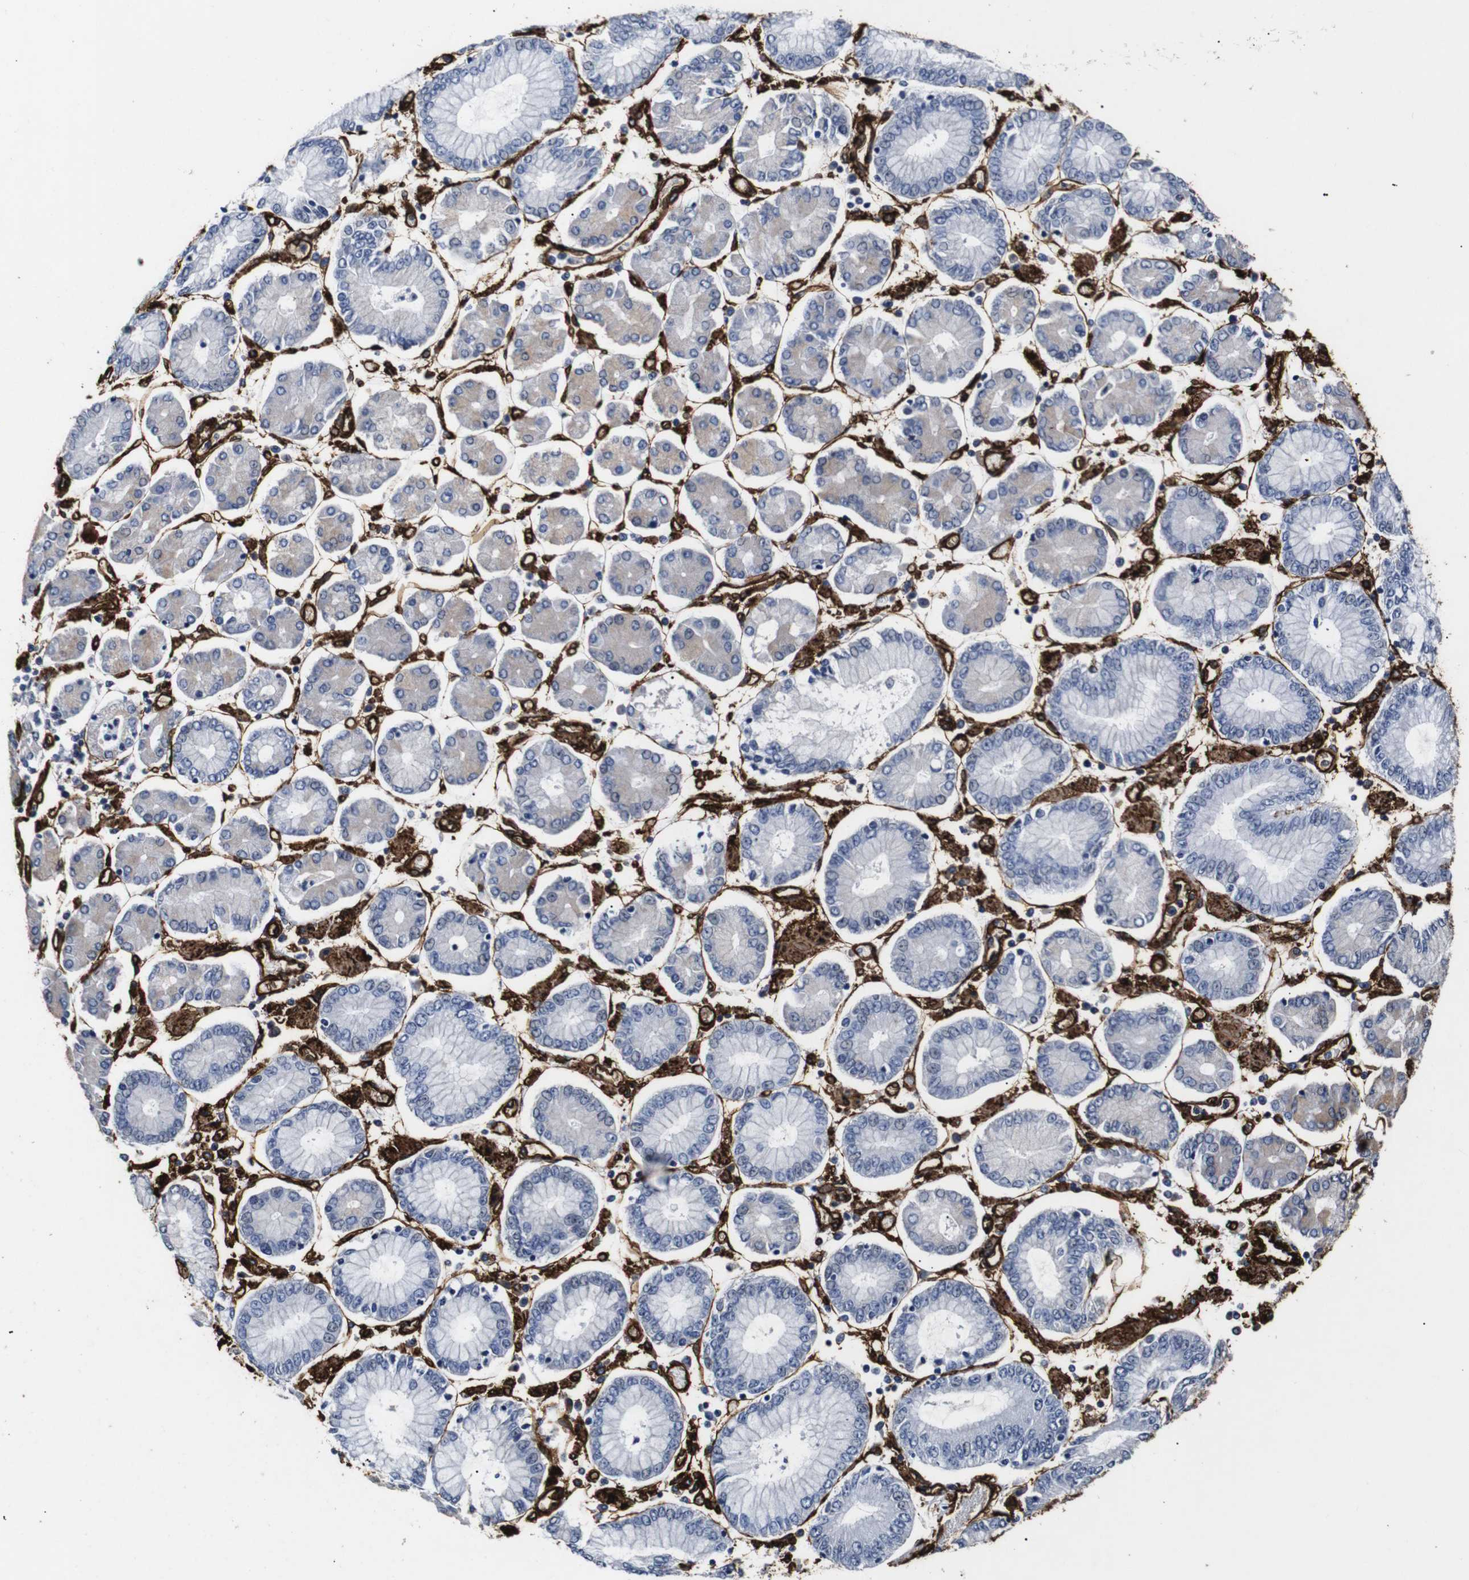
{"staining": {"intensity": "weak", "quantity": "<25%", "location": "cytoplasmic/membranous"}, "tissue": "stomach cancer", "cell_type": "Tumor cells", "image_type": "cancer", "snomed": [{"axis": "morphology", "description": "Adenocarcinoma, NOS"}, {"axis": "topography", "description": "Stomach"}], "caption": "An immunohistochemistry (IHC) photomicrograph of stomach cancer is shown. There is no staining in tumor cells of stomach cancer.", "gene": "CAV2", "patient": {"sex": "male", "age": 76}}